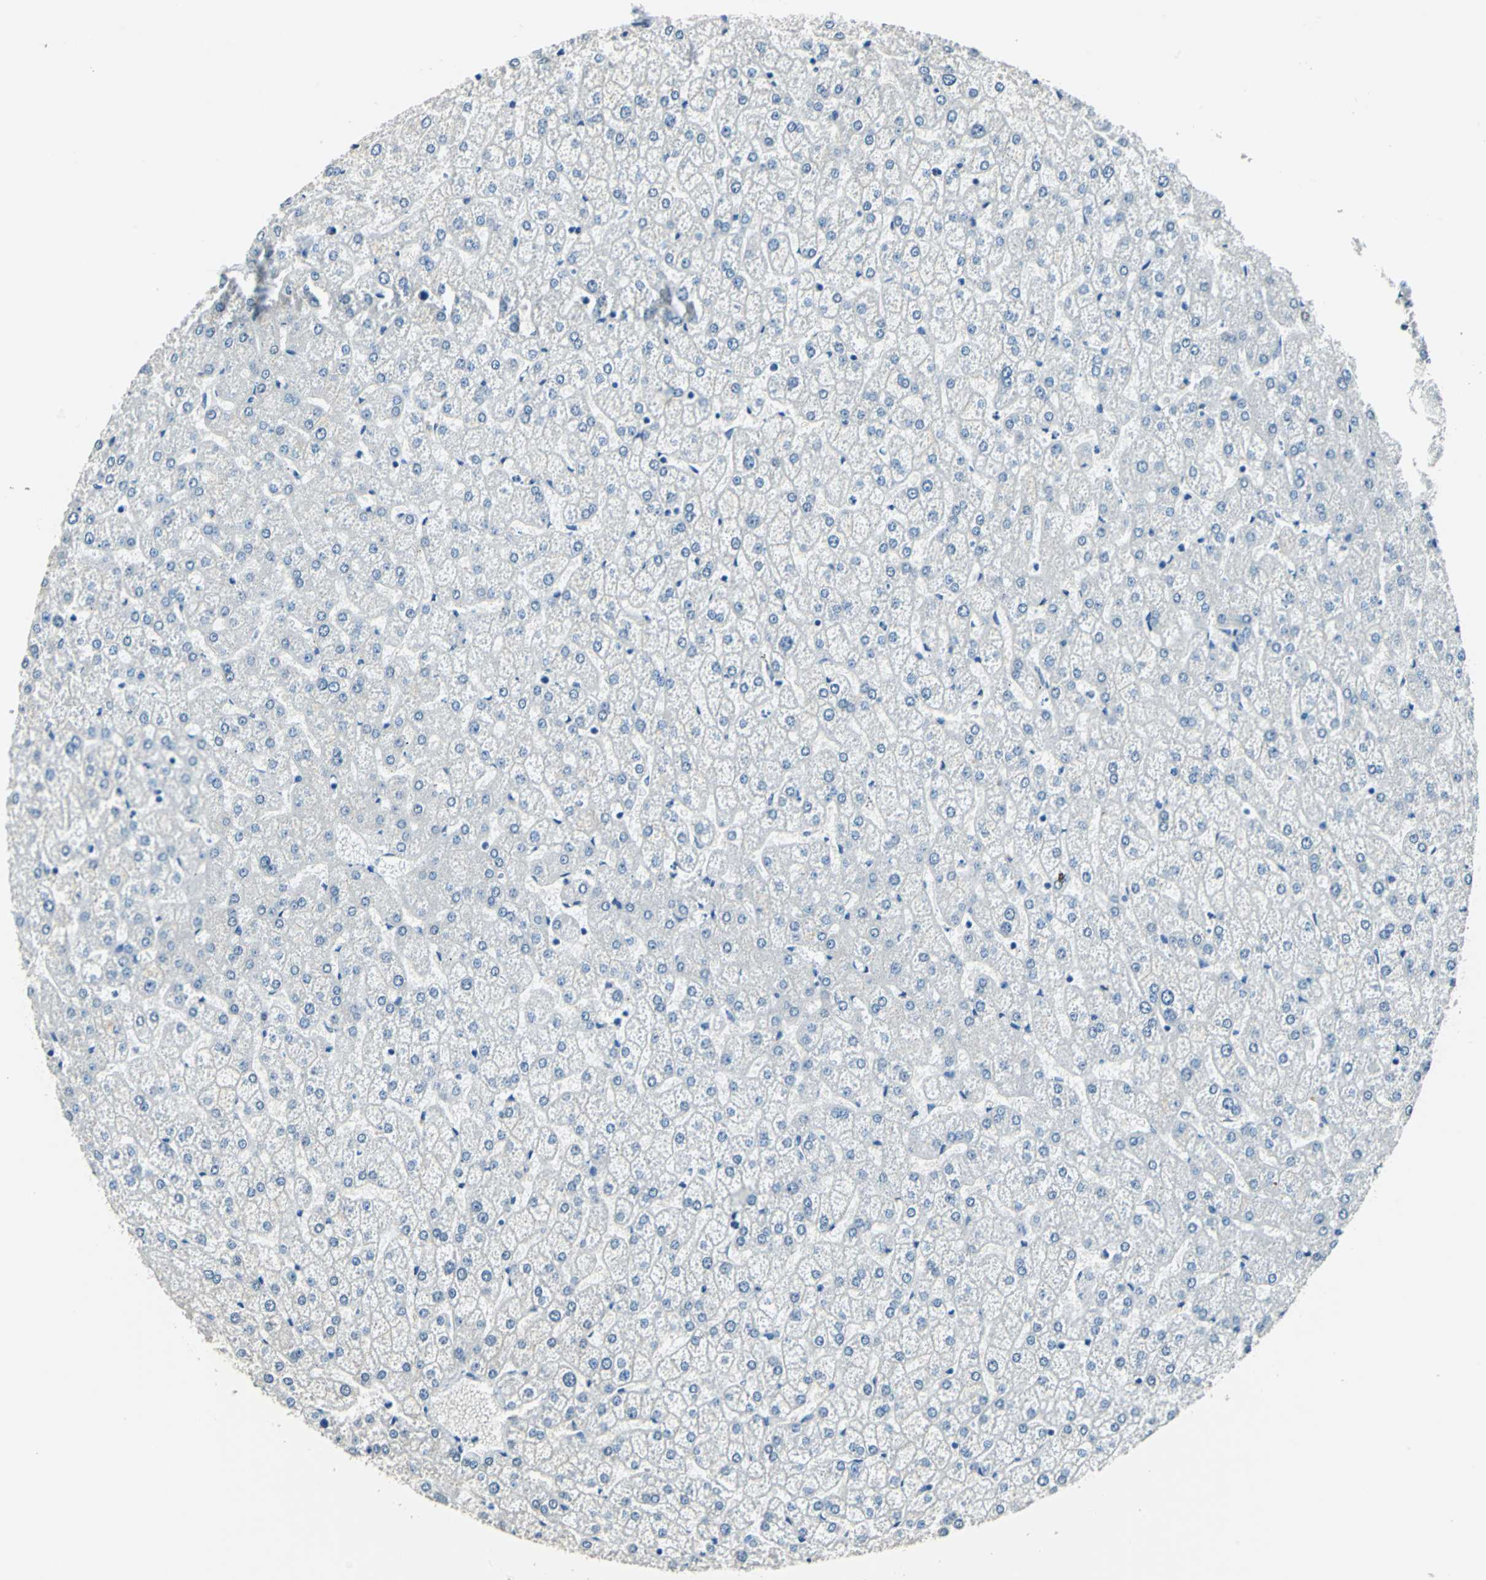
{"staining": {"intensity": "weak", "quantity": ">75%", "location": "cytoplasmic/membranous"}, "tissue": "liver", "cell_type": "Cholangiocytes", "image_type": "normal", "snomed": [{"axis": "morphology", "description": "Normal tissue, NOS"}, {"axis": "topography", "description": "Liver"}], "caption": "This is an image of immunohistochemistry (IHC) staining of normal liver, which shows weak staining in the cytoplasmic/membranous of cholangiocytes.", "gene": "FKBP4", "patient": {"sex": "female", "age": 32}}